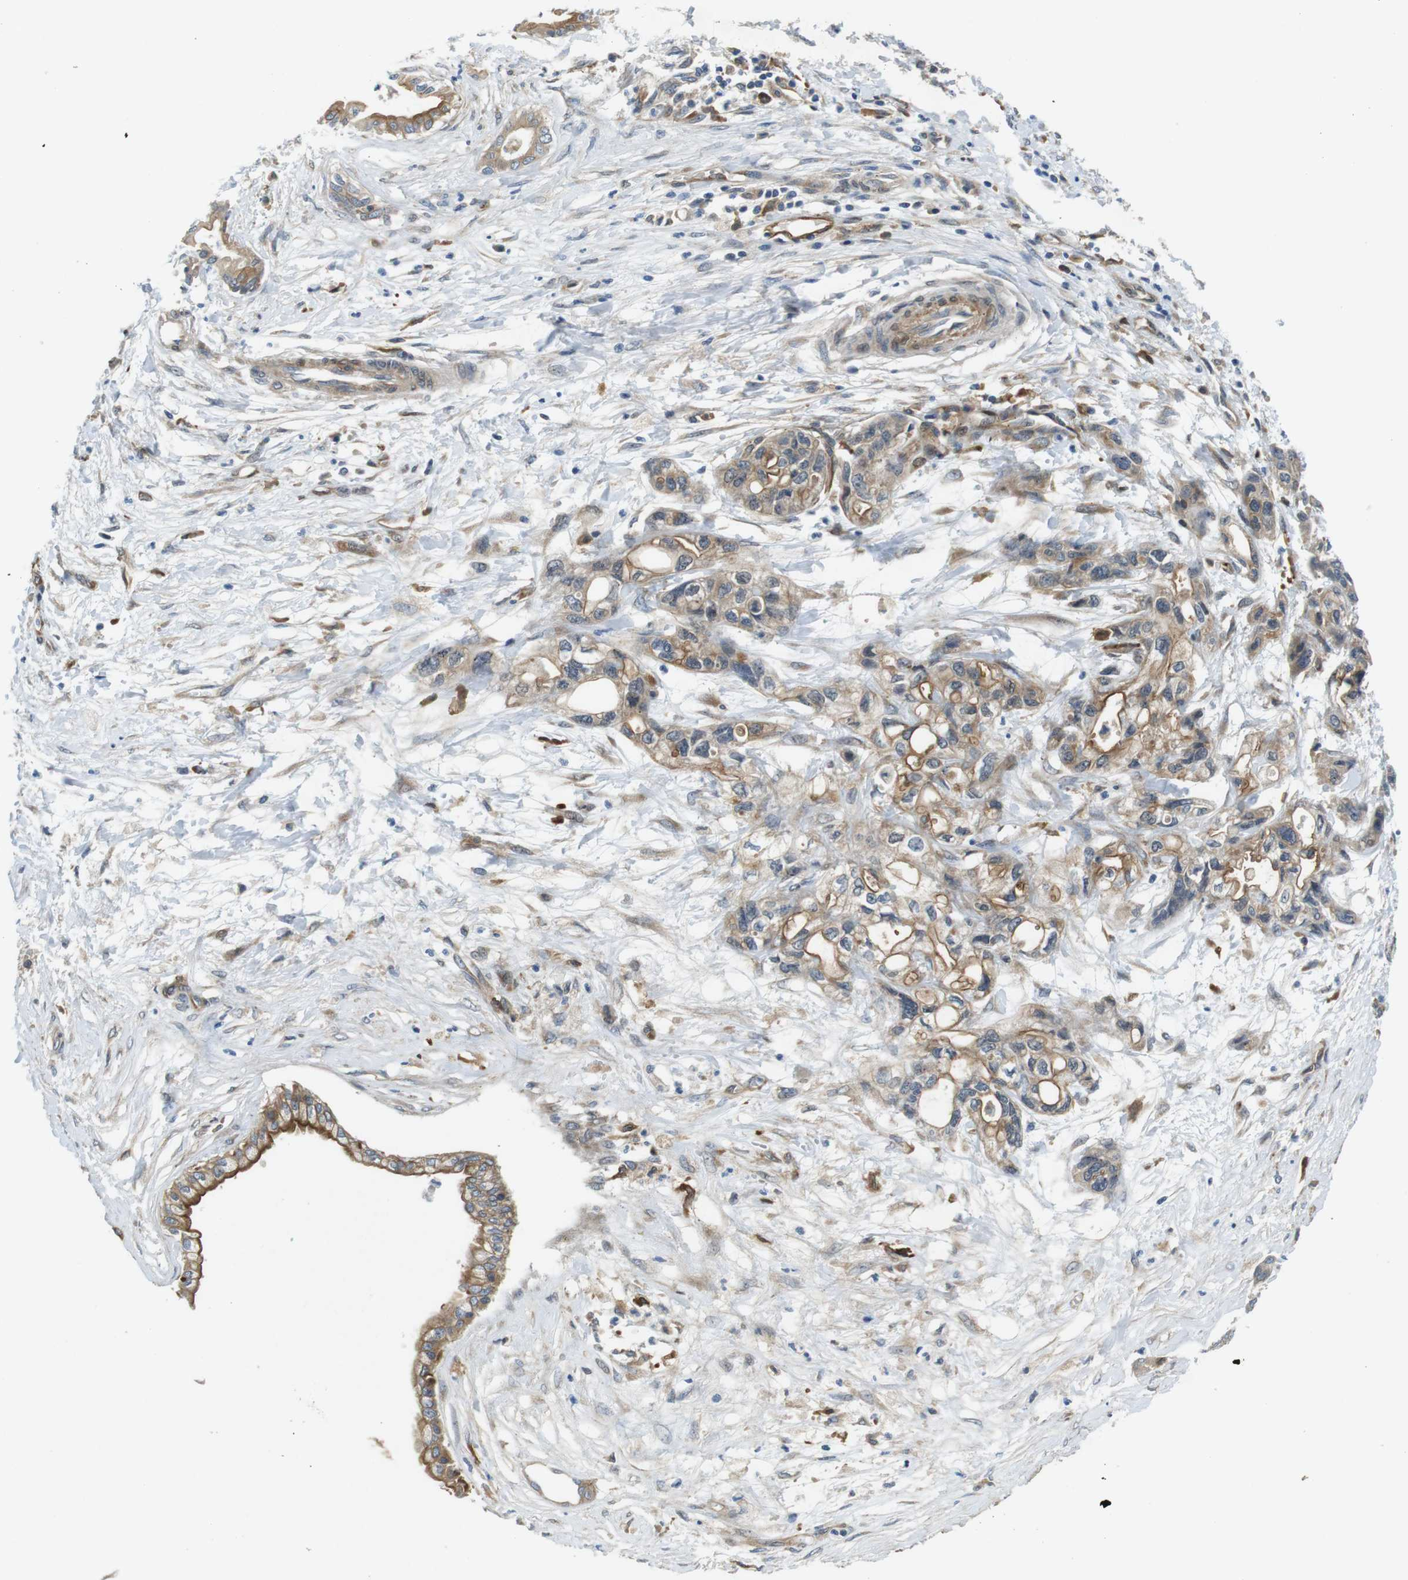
{"staining": {"intensity": "moderate", "quantity": ">75%", "location": "cytoplasmic/membranous"}, "tissue": "pancreatic cancer", "cell_type": "Tumor cells", "image_type": "cancer", "snomed": [{"axis": "morphology", "description": "Adenocarcinoma, NOS"}, {"axis": "topography", "description": "Pancreas"}], "caption": "DAB immunohistochemical staining of human pancreatic cancer reveals moderate cytoplasmic/membranous protein expression in about >75% of tumor cells.", "gene": "PALD1", "patient": {"sex": "male", "age": 56}}